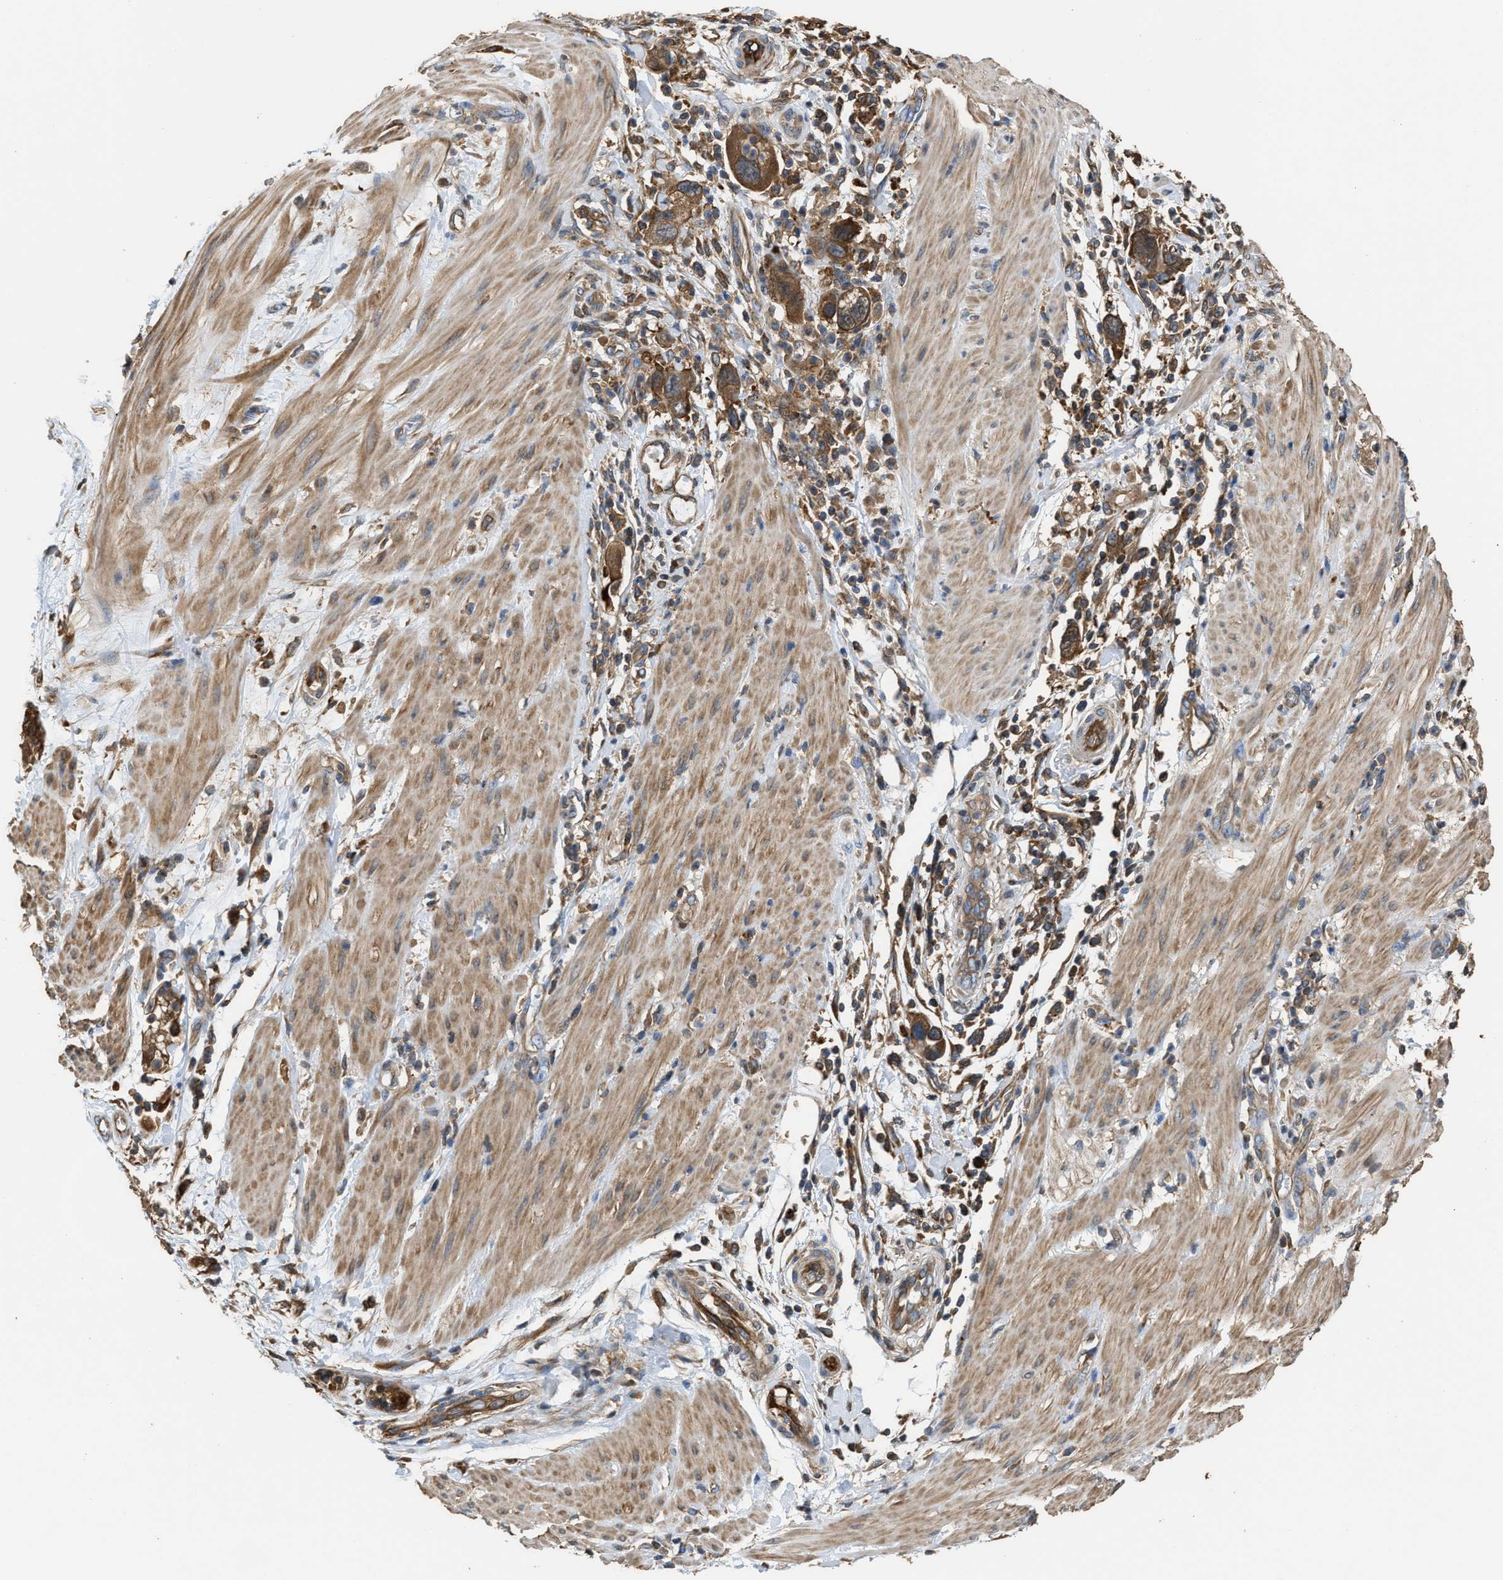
{"staining": {"intensity": "moderate", "quantity": ">75%", "location": "cytoplasmic/membranous"}, "tissue": "pancreatic cancer", "cell_type": "Tumor cells", "image_type": "cancer", "snomed": [{"axis": "morphology", "description": "Adenocarcinoma, NOS"}, {"axis": "topography", "description": "Pancreas"}], "caption": "Moderate cytoplasmic/membranous protein staining is identified in about >75% of tumor cells in pancreatic cancer (adenocarcinoma).", "gene": "ATIC", "patient": {"sex": "female", "age": 70}}